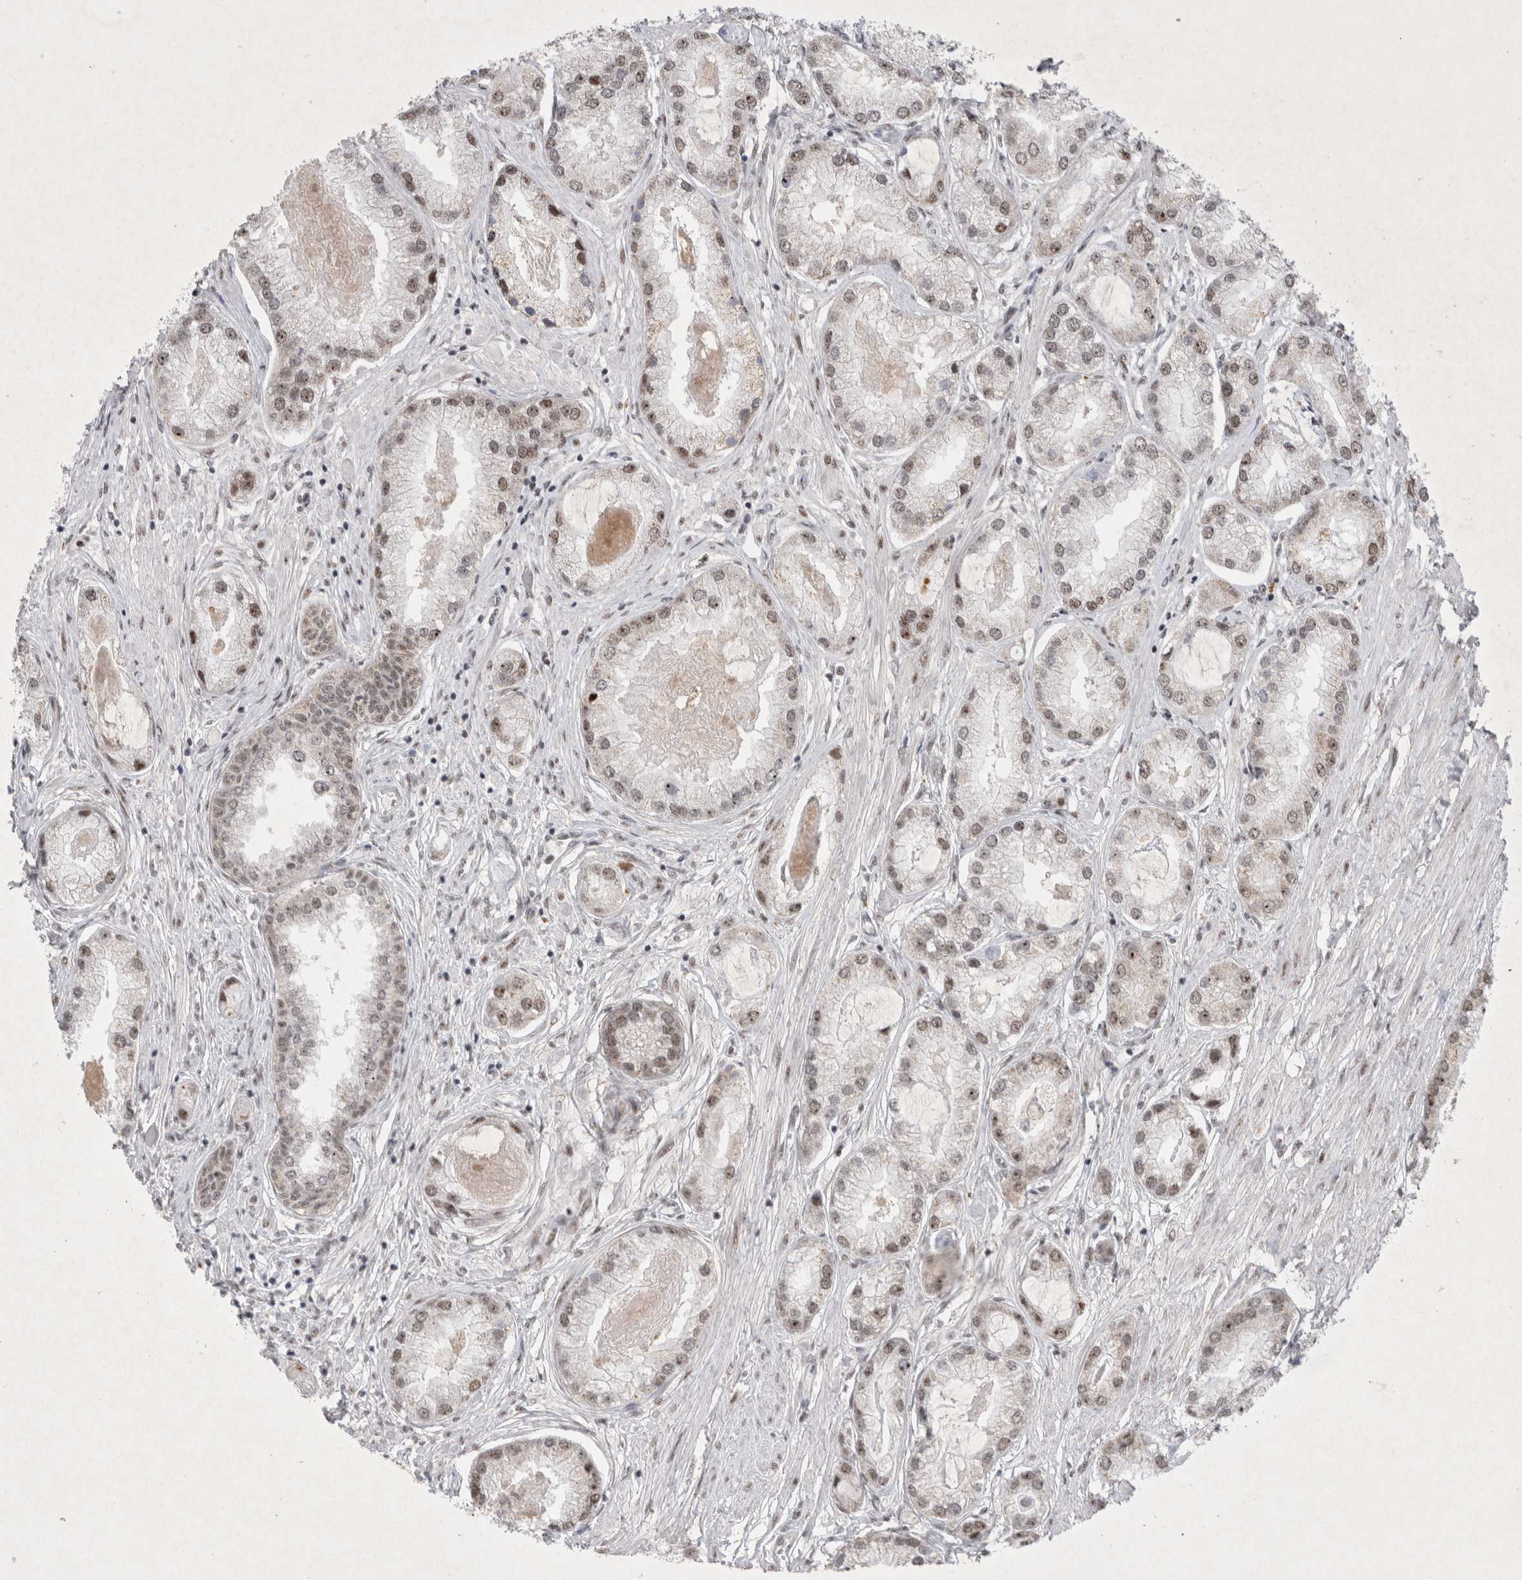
{"staining": {"intensity": "weak", "quantity": ">75%", "location": "nuclear"}, "tissue": "prostate cancer", "cell_type": "Tumor cells", "image_type": "cancer", "snomed": [{"axis": "morphology", "description": "Adenocarcinoma, Low grade"}, {"axis": "topography", "description": "Prostate"}], "caption": "IHC micrograph of neoplastic tissue: prostate adenocarcinoma (low-grade) stained using immunohistochemistry exhibits low levels of weak protein expression localized specifically in the nuclear of tumor cells, appearing as a nuclear brown color.", "gene": "MRPL37", "patient": {"sex": "male", "age": 62}}